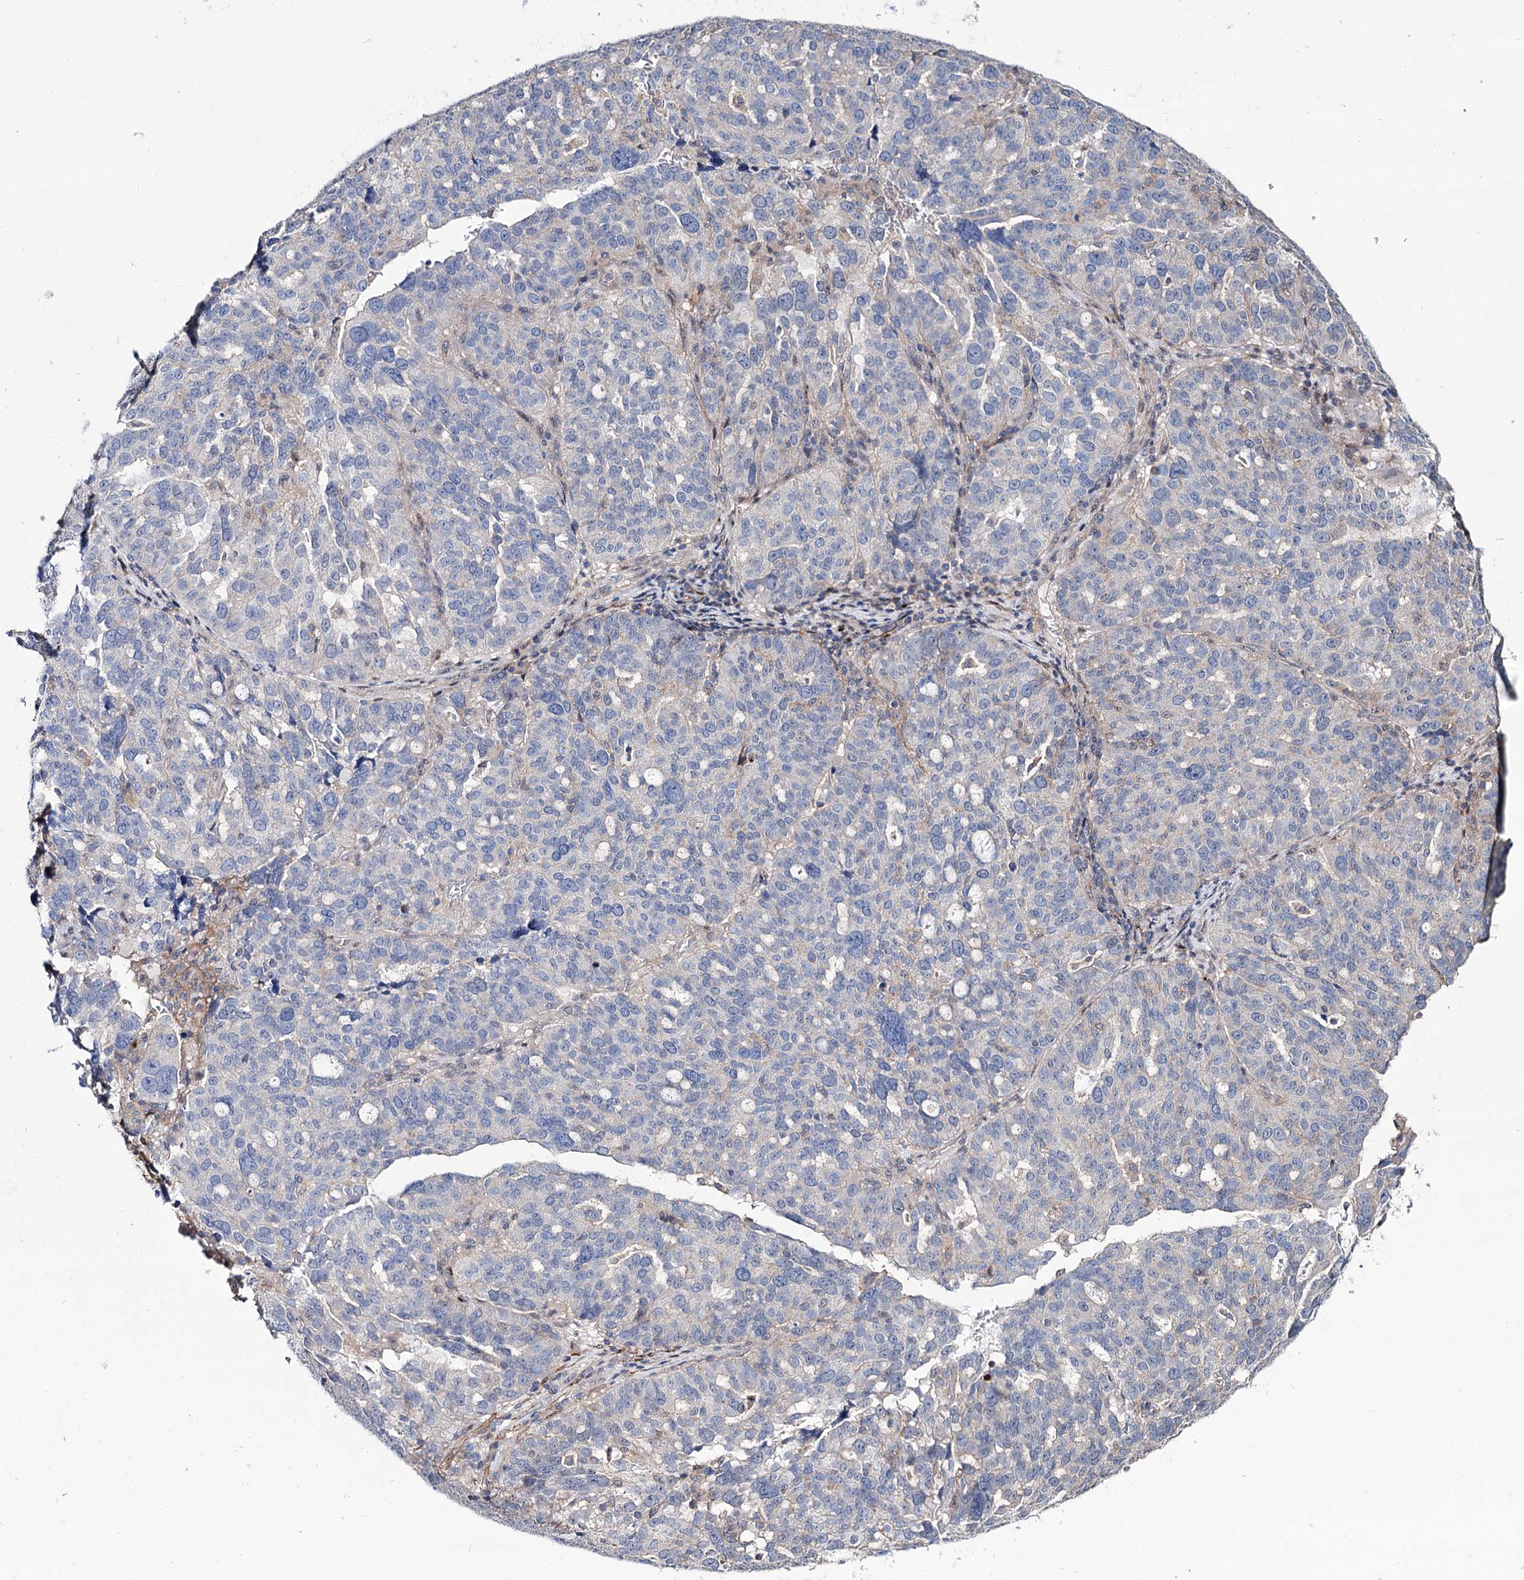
{"staining": {"intensity": "negative", "quantity": "none", "location": "none"}, "tissue": "ovarian cancer", "cell_type": "Tumor cells", "image_type": "cancer", "snomed": [{"axis": "morphology", "description": "Cystadenocarcinoma, serous, NOS"}, {"axis": "topography", "description": "Ovary"}], "caption": "This histopathology image is of ovarian cancer stained with immunohistochemistry (IHC) to label a protein in brown with the nuclei are counter-stained blue. There is no staining in tumor cells. The staining was performed using DAB (3,3'-diaminobenzidine) to visualize the protein expression in brown, while the nuclei were stained in blue with hematoxylin (Magnification: 20x).", "gene": "SEC24A", "patient": {"sex": "female", "age": 59}}